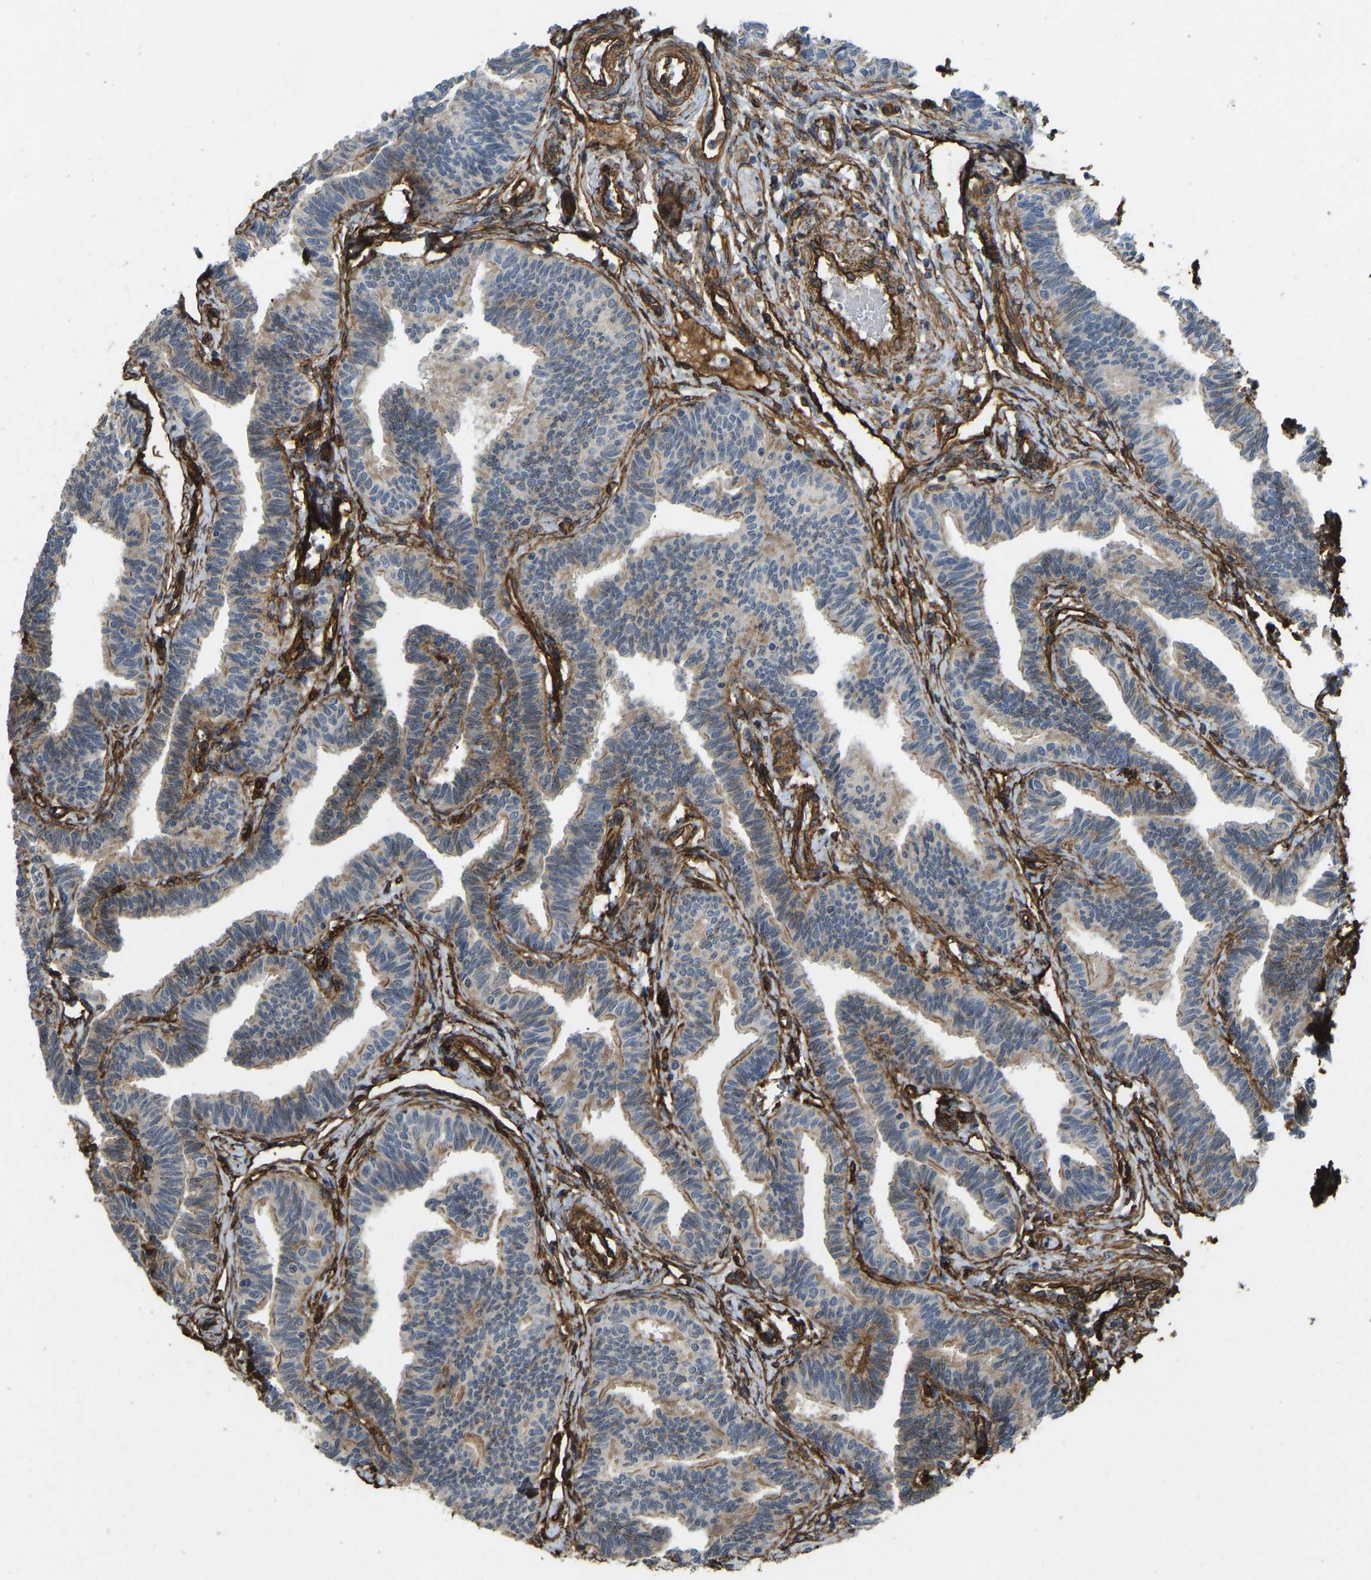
{"staining": {"intensity": "moderate", "quantity": ">75%", "location": "cytoplasmic/membranous"}, "tissue": "fallopian tube", "cell_type": "Glandular cells", "image_type": "normal", "snomed": [{"axis": "morphology", "description": "Normal tissue, NOS"}, {"axis": "topography", "description": "Fallopian tube"}, {"axis": "topography", "description": "Ovary"}], "caption": "Protein staining shows moderate cytoplasmic/membranous staining in approximately >75% of glandular cells in normal fallopian tube.", "gene": "NMB", "patient": {"sex": "female", "age": 23}}